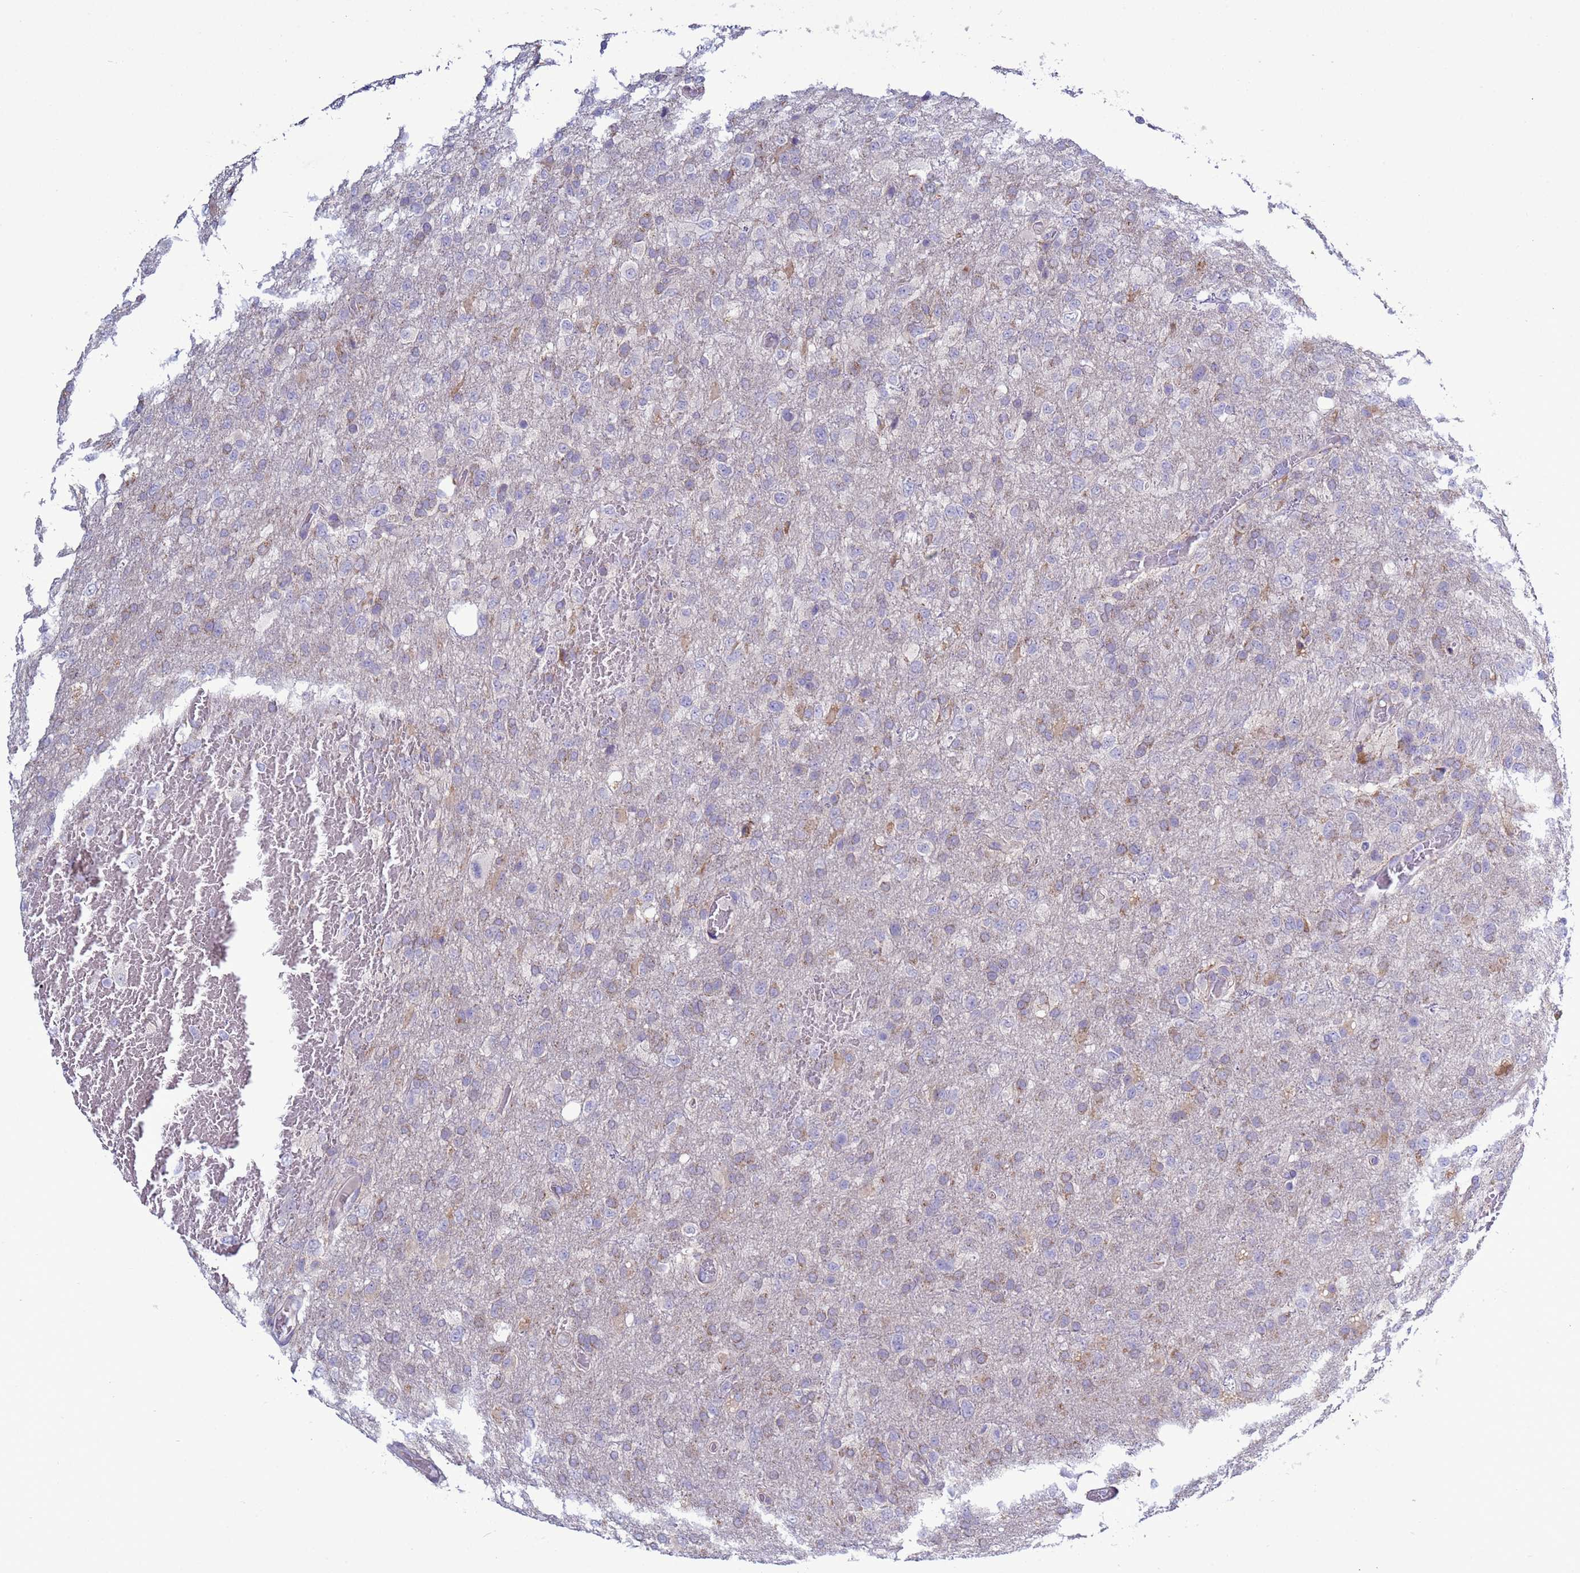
{"staining": {"intensity": "negative", "quantity": "none", "location": "none"}, "tissue": "glioma", "cell_type": "Tumor cells", "image_type": "cancer", "snomed": [{"axis": "morphology", "description": "Glioma, malignant, High grade"}, {"axis": "topography", "description": "Brain"}], "caption": "Tumor cells show no significant staining in glioma.", "gene": "ABHD17B", "patient": {"sex": "female", "age": 74}}